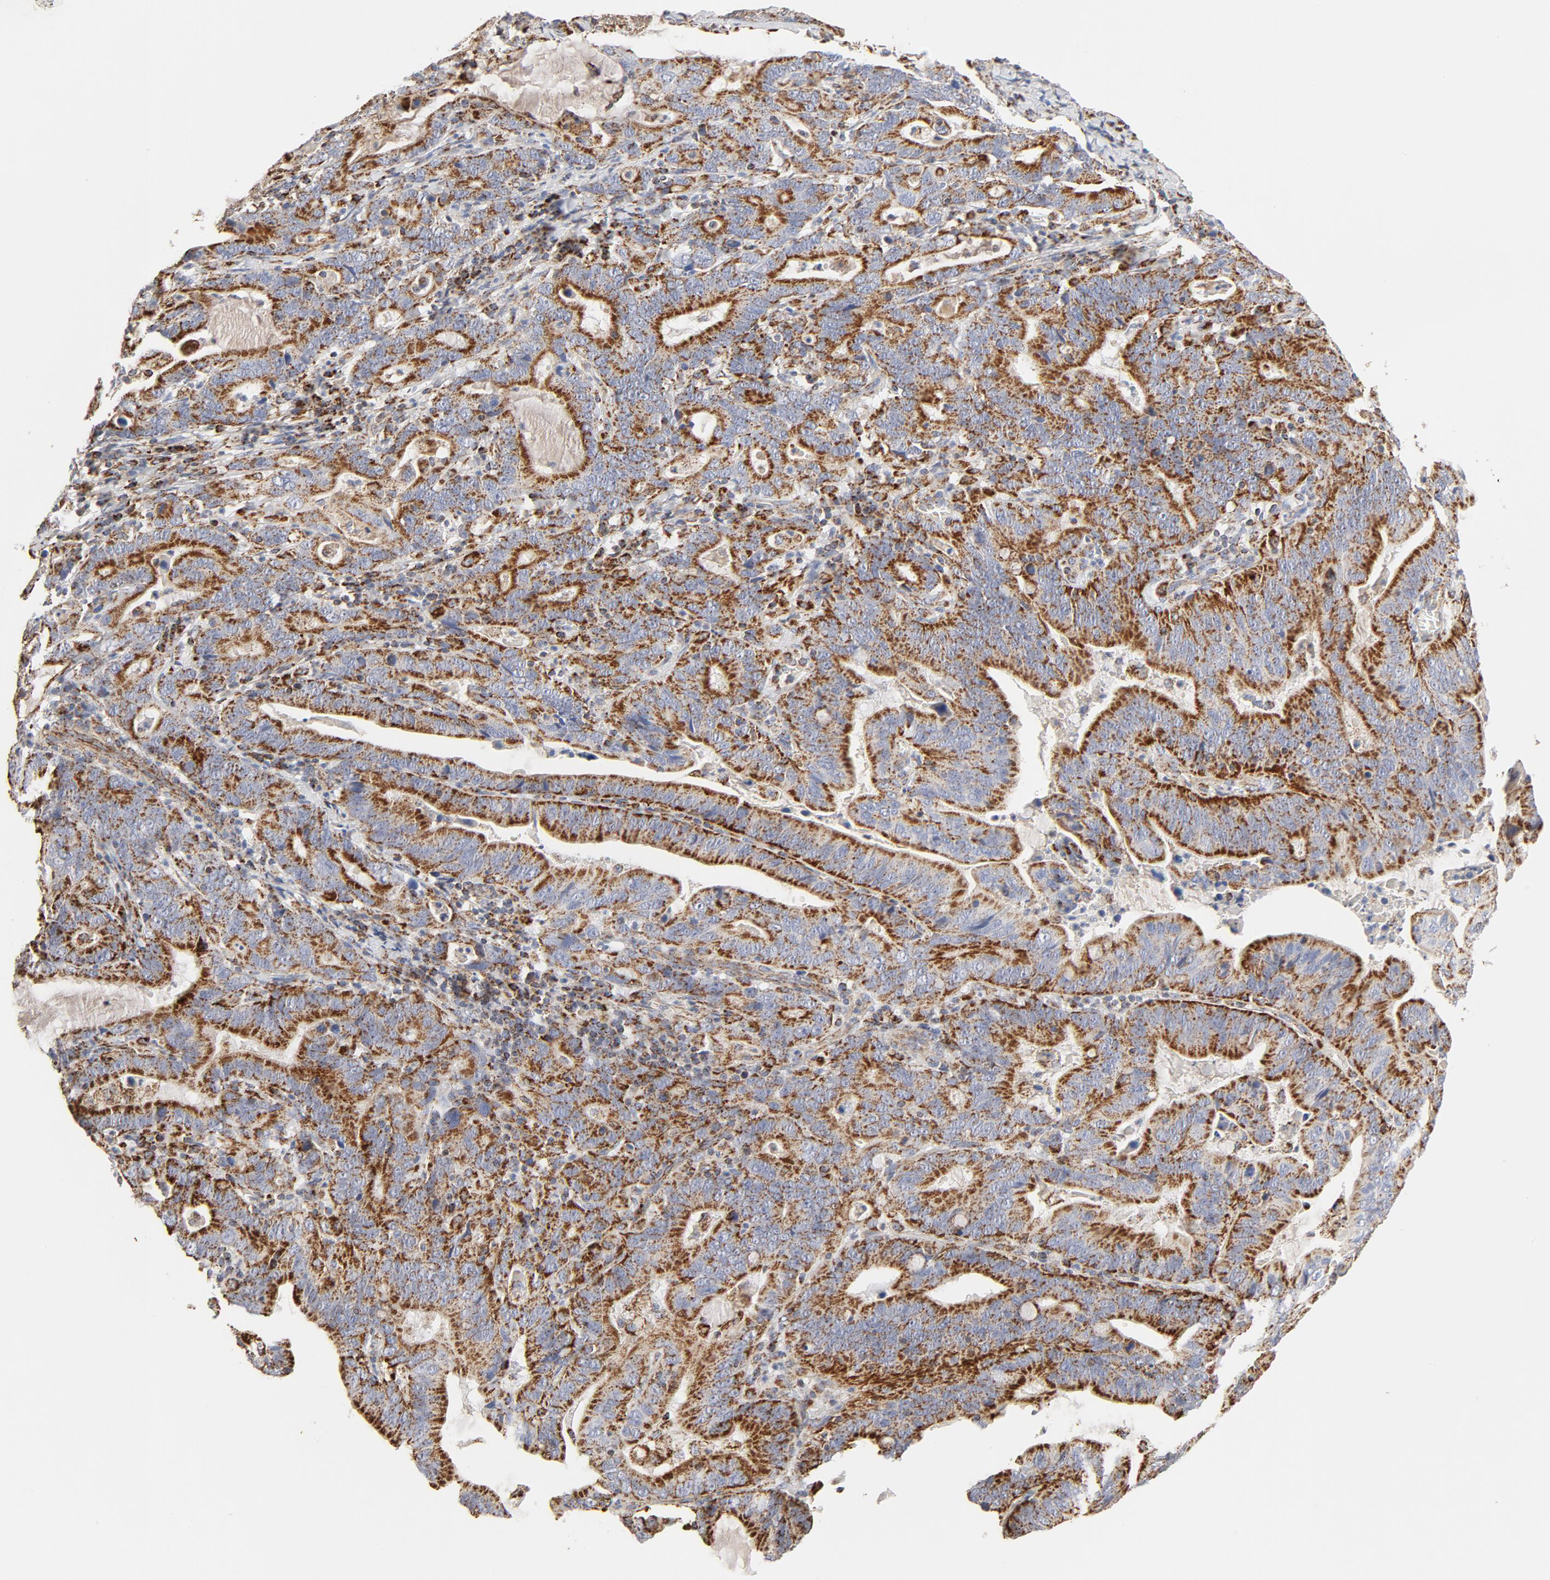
{"staining": {"intensity": "strong", "quantity": ">75%", "location": "cytoplasmic/membranous"}, "tissue": "stomach cancer", "cell_type": "Tumor cells", "image_type": "cancer", "snomed": [{"axis": "morphology", "description": "Adenocarcinoma, NOS"}, {"axis": "topography", "description": "Stomach, upper"}], "caption": "Brown immunohistochemical staining in stomach adenocarcinoma demonstrates strong cytoplasmic/membranous expression in about >75% of tumor cells.", "gene": "PCNX4", "patient": {"sex": "male", "age": 63}}